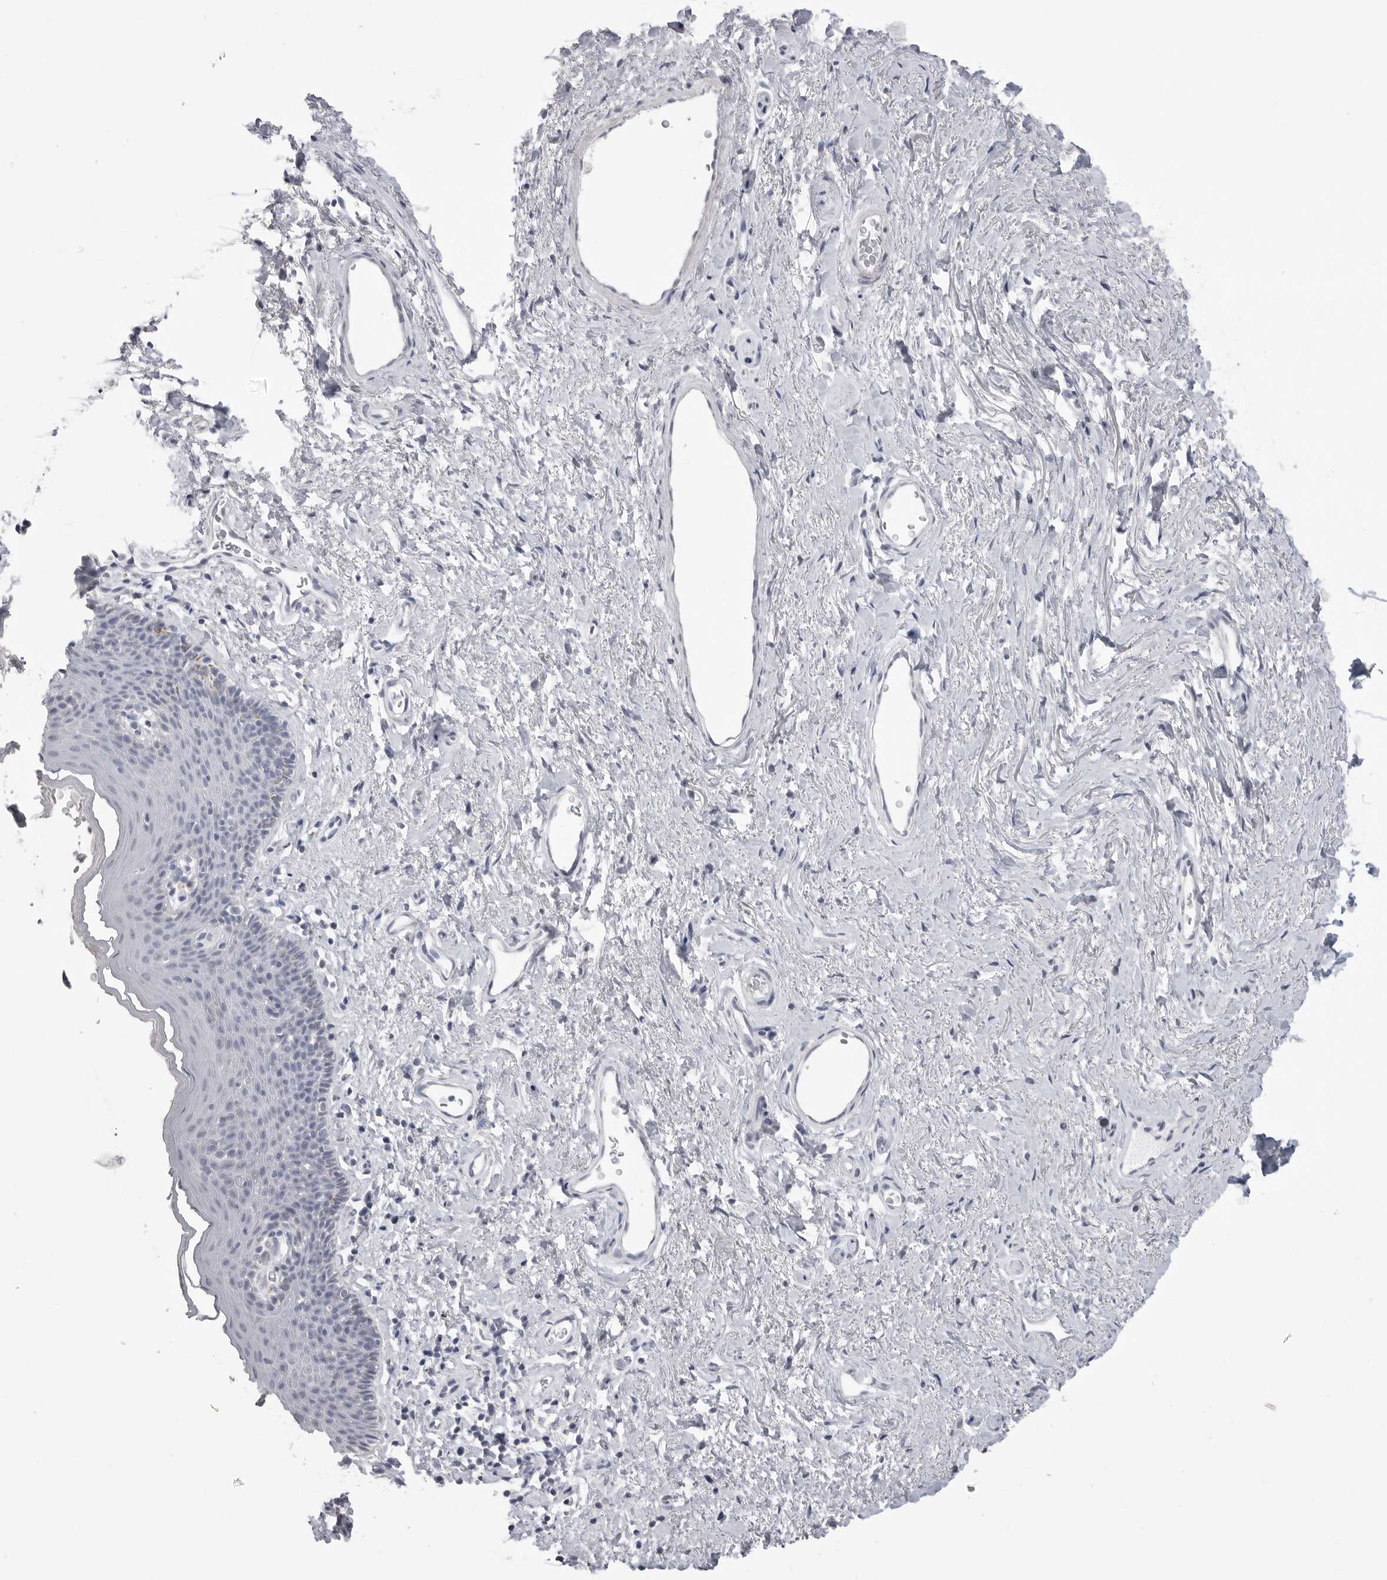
{"staining": {"intensity": "negative", "quantity": "none", "location": "none"}, "tissue": "skin", "cell_type": "Epidermal cells", "image_type": "normal", "snomed": [{"axis": "morphology", "description": "Normal tissue, NOS"}, {"axis": "topography", "description": "Vulva"}], "caption": "There is no significant expression in epidermal cells of skin. (DAB (3,3'-diaminobenzidine) immunohistochemistry, high magnification).", "gene": "ICAM5", "patient": {"sex": "female", "age": 66}}